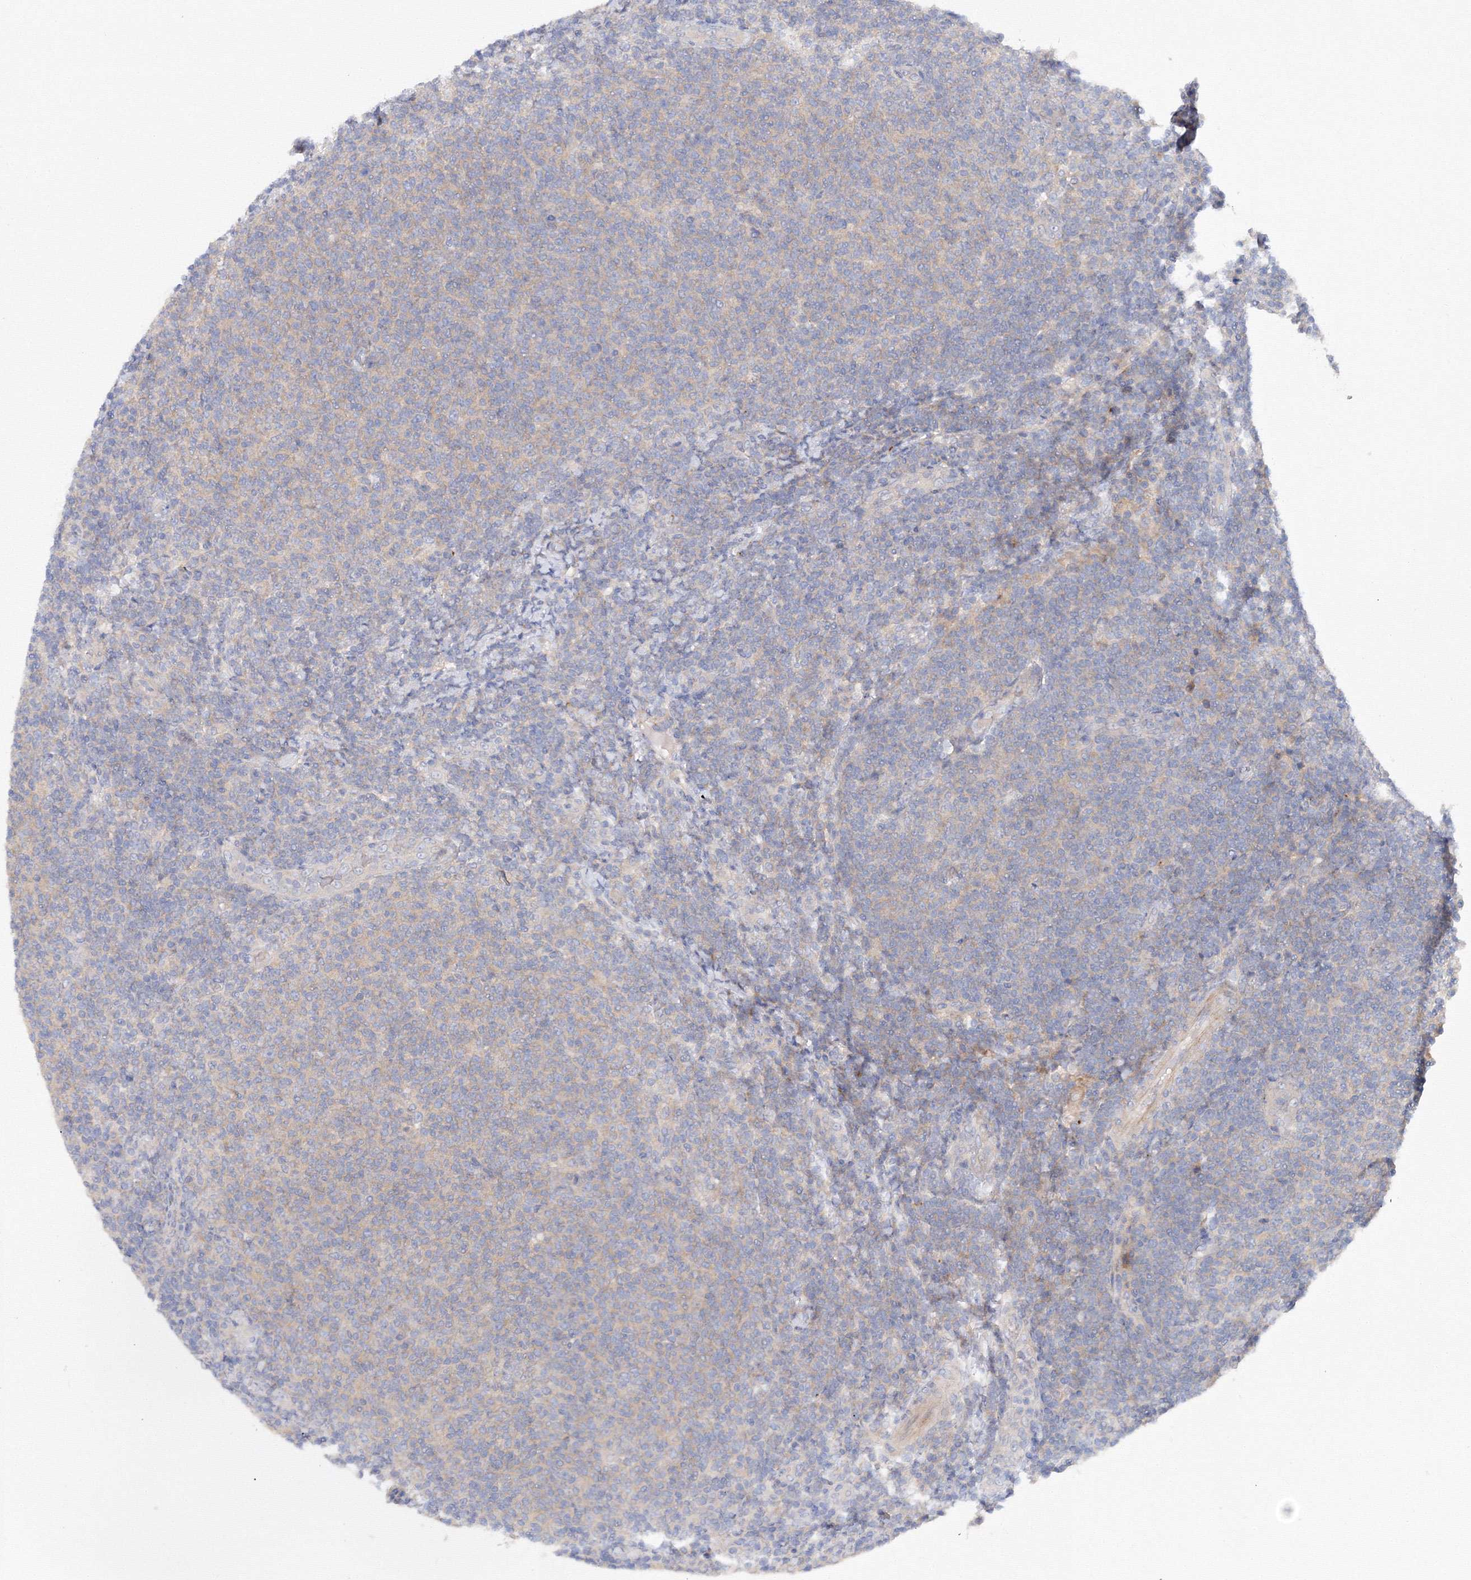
{"staining": {"intensity": "negative", "quantity": "none", "location": "none"}, "tissue": "lymphoma", "cell_type": "Tumor cells", "image_type": "cancer", "snomed": [{"axis": "morphology", "description": "Malignant lymphoma, non-Hodgkin's type, Low grade"}, {"axis": "topography", "description": "Lymph node"}], "caption": "Immunohistochemical staining of low-grade malignant lymphoma, non-Hodgkin's type displays no significant positivity in tumor cells.", "gene": "DIS3L2", "patient": {"sex": "male", "age": 66}}